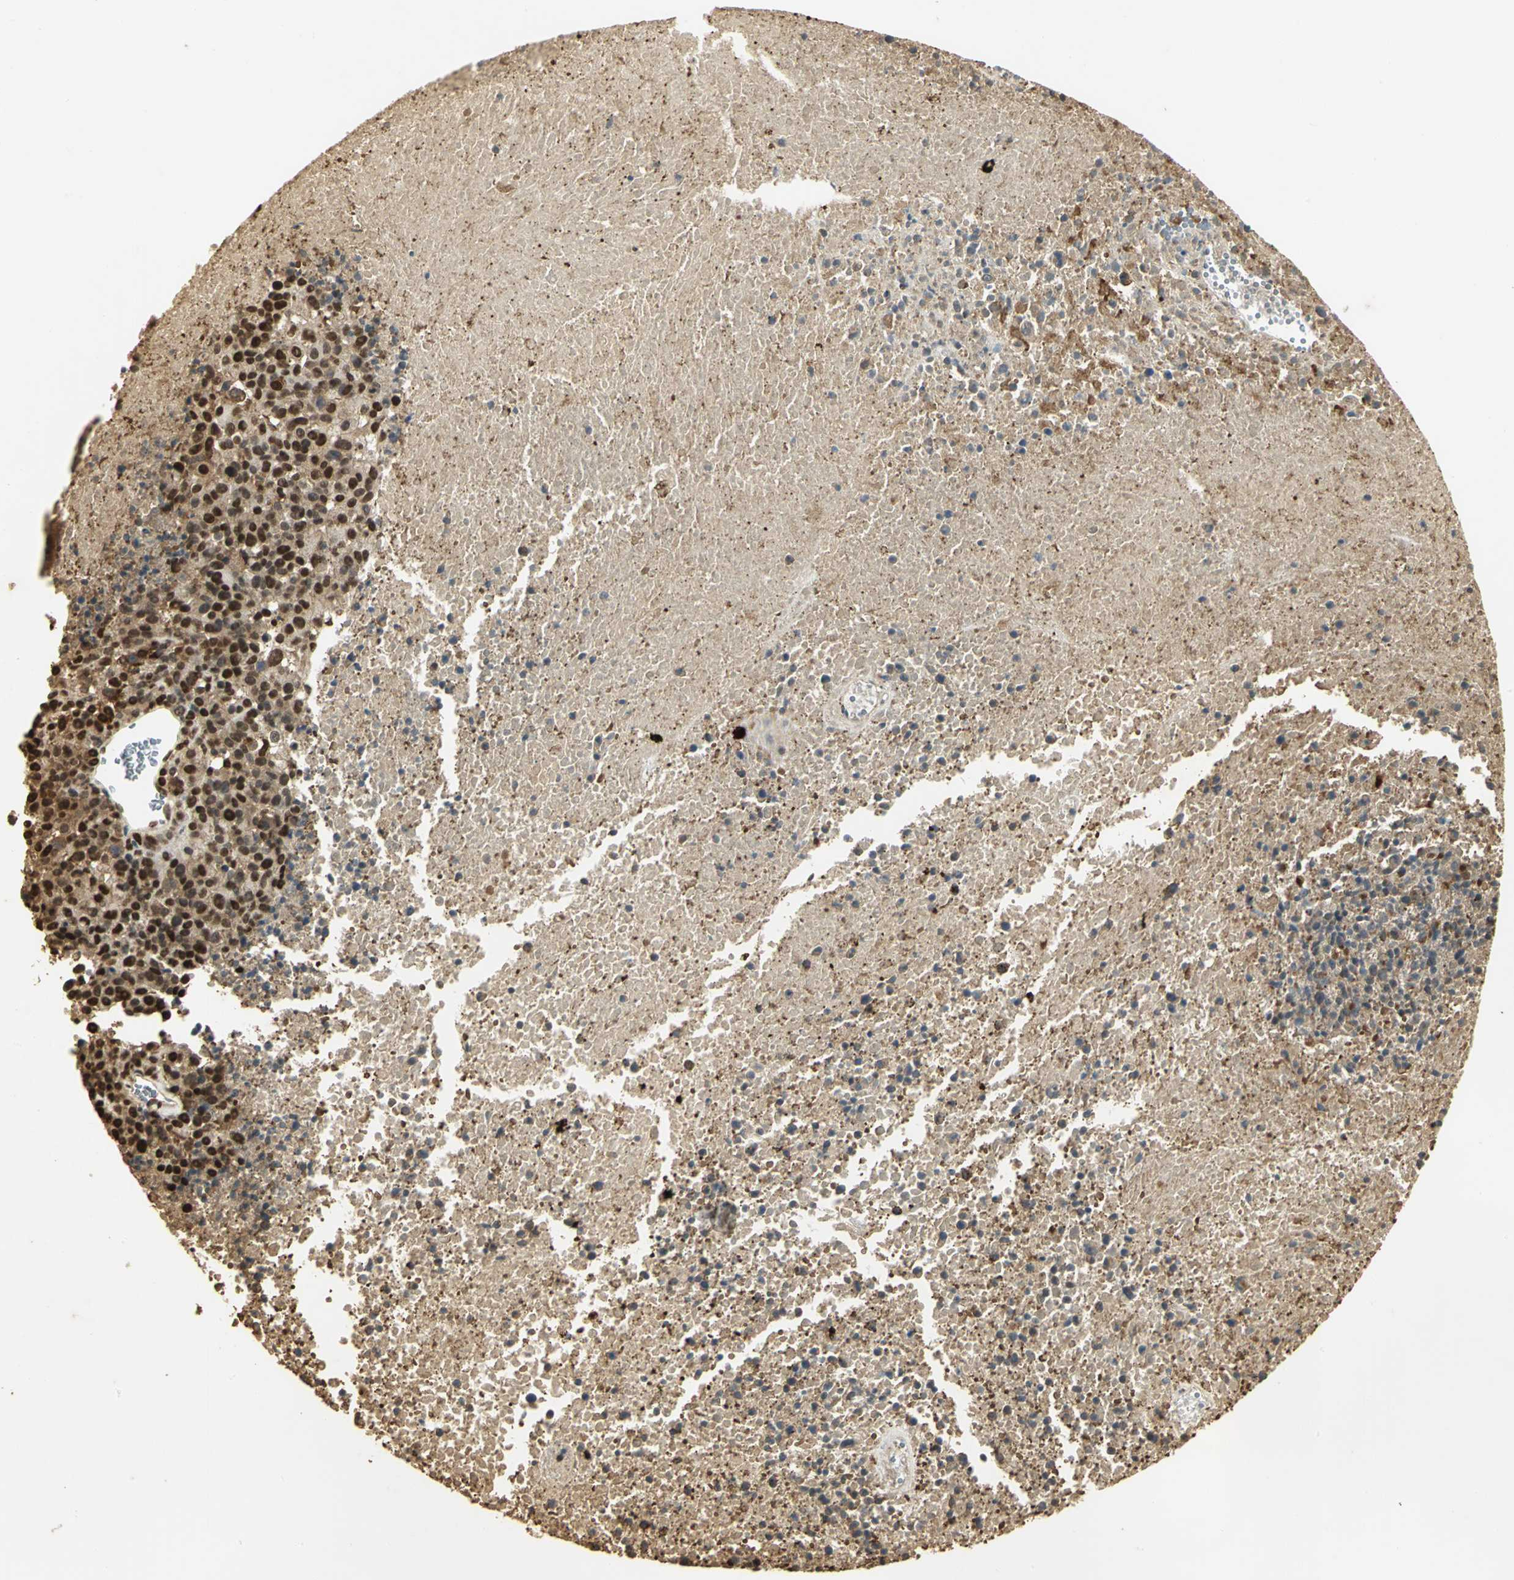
{"staining": {"intensity": "strong", "quantity": ">75%", "location": "cytoplasmic/membranous,nuclear"}, "tissue": "melanoma", "cell_type": "Tumor cells", "image_type": "cancer", "snomed": [{"axis": "morphology", "description": "Malignant melanoma, Metastatic site"}, {"axis": "topography", "description": "Cerebral cortex"}], "caption": "IHC (DAB) staining of human malignant melanoma (metastatic site) reveals strong cytoplasmic/membranous and nuclear protein positivity in approximately >75% of tumor cells. Nuclei are stained in blue.", "gene": "SET", "patient": {"sex": "female", "age": 52}}